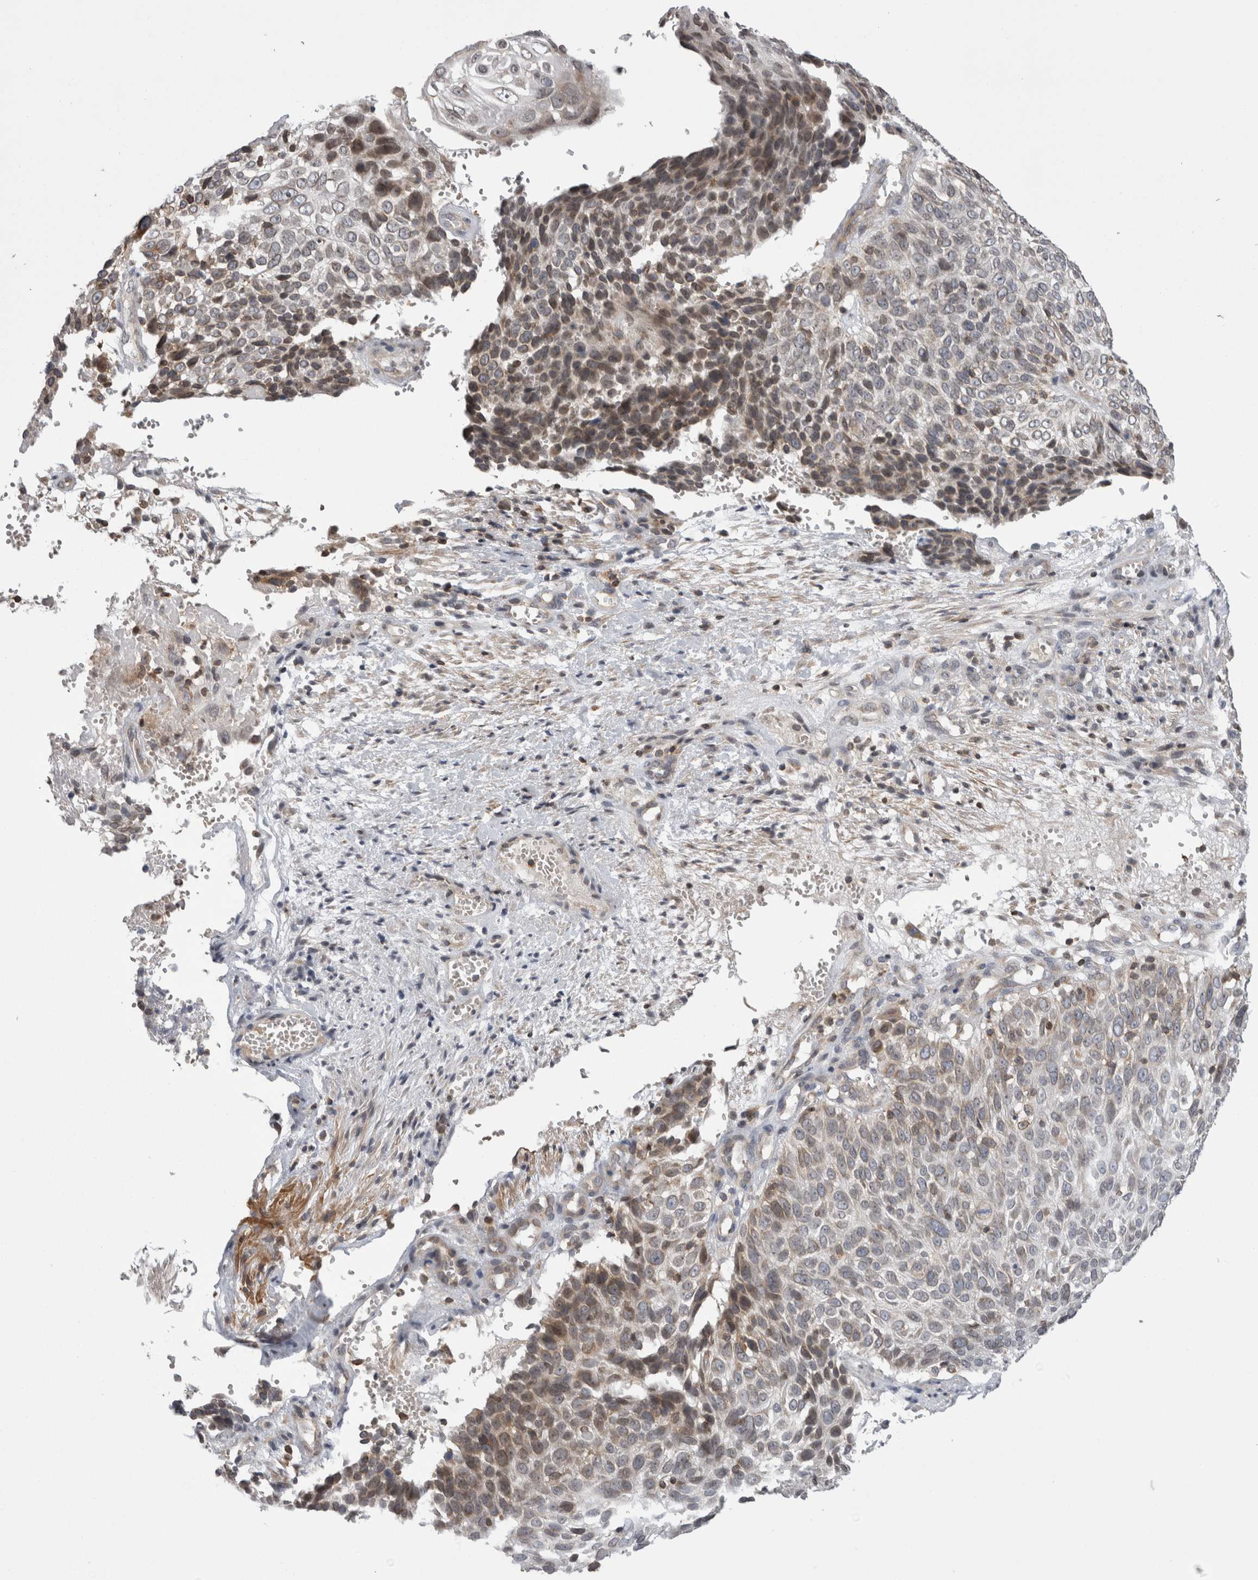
{"staining": {"intensity": "moderate", "quantity": "<25%", "location": "cytoplasmic/membranous"}, "tissue": "cervical cancer", "cell_type": "Tumor cells", "image_type": "cancer", "snomed": [{"axis": "morphology", "description": "Squamous cell carcinoma, NOS"}, {"axis": "topography", "description": "Cervix"}], "caption": "Immunohistochemistry staining of squamous cell carcinoma (cervical), which shows low levels of moderate cytoplasmic/membranous positivity in about <25% of tumor cells indicating moderate cytoplasmic/membranous protein positivity. The staining was performed using DAB (brown) for protein detection and nuclei were counterstained in hematoxylin (blue).", "gene": "DARS2", "patient": {"sex": "female", "age": 74}}